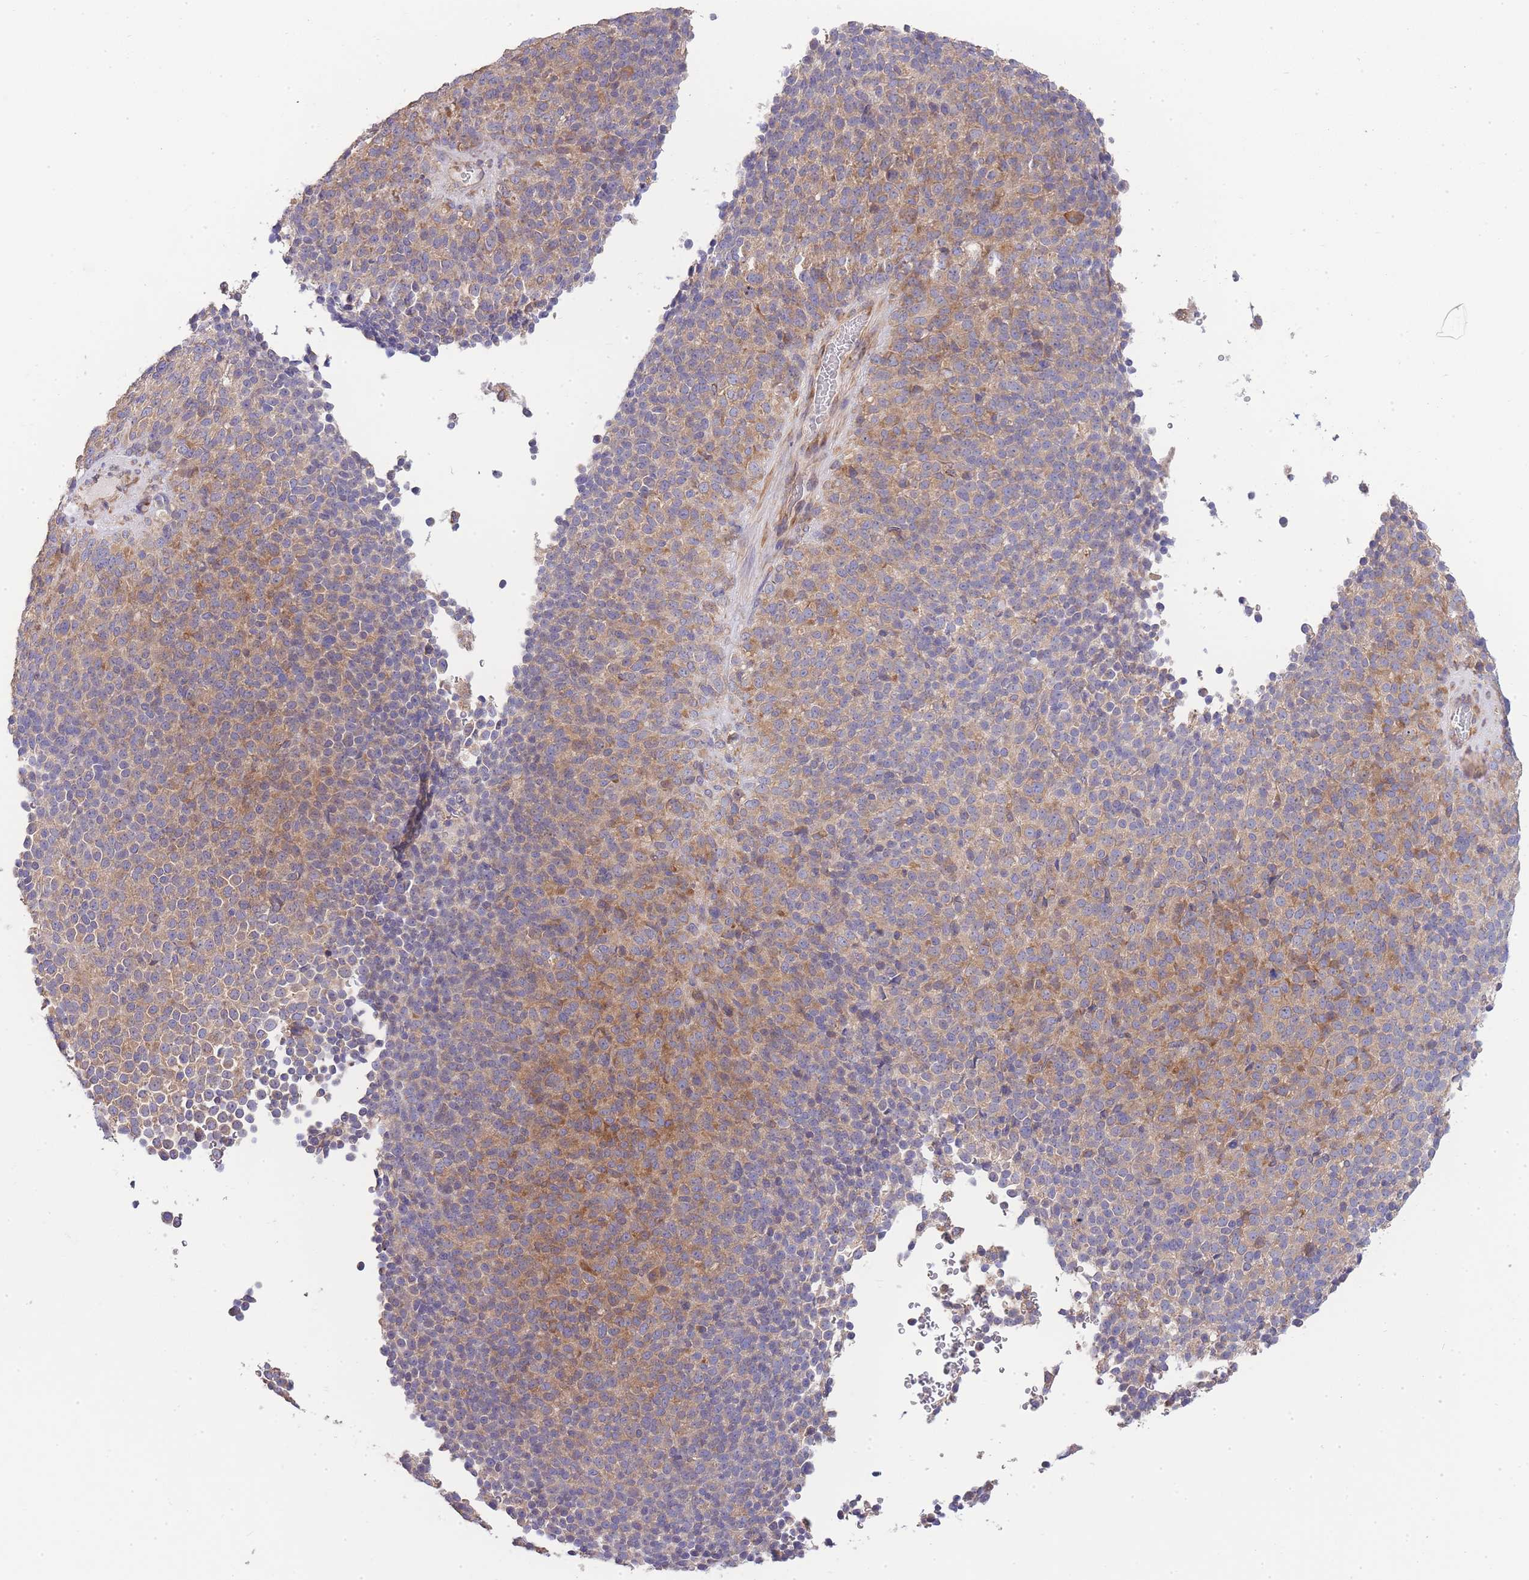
{"staining": {"intensity": "moderate", "quantity": "25%-75%", "location": "cytoplasmic/membranous"}, "tissue": "melanoma", "cell_type": "Tumor cells", "image_type": "cancer", "snomed": [{"axis": "morphology", "description": "Malignant melanoma, Metastatic site"}, {"axis": "topography", "description": "Brain"}], "caption": "Protein staining shows moderate cytoplasmic/membranous positivity in approximately 25%-75% of tumor cells in melanoma. Using DAB (brown) and hematoxylin (blue) stains, captured at high magnification using brightfield microscopy.", "gene": "BEX1", "patient": {"sex": "female", "age": 56}}